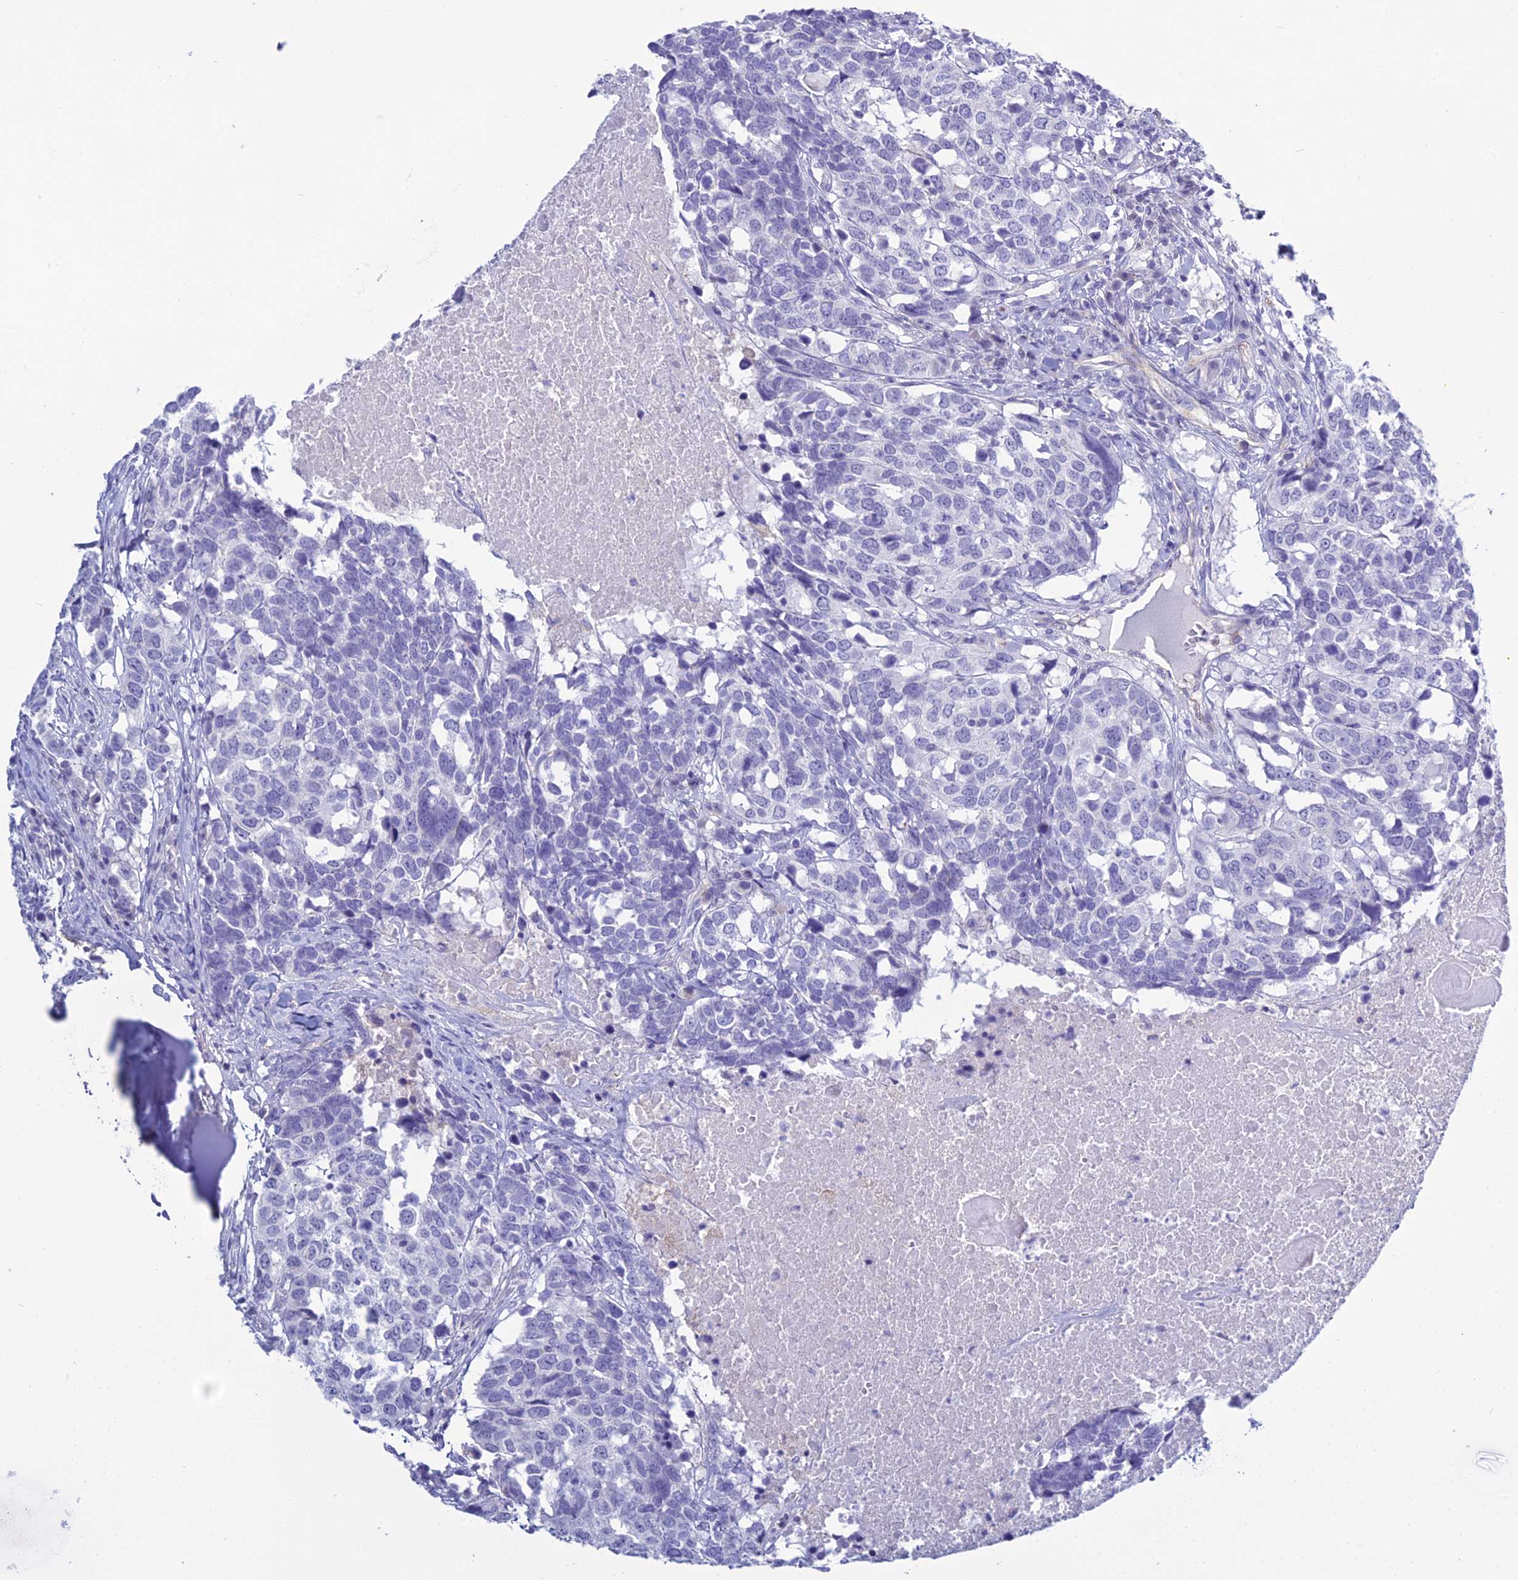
{"staining": {"intensity": "negative", "quantity": "none", "location": "none"}, "tissue": "head and neck cancer", "cell_type": "Tumor cells", "image_type": "cancer", "snomed": [{"axis": "morphology", "description": "Squamous cell carcinoma, NOS"}, {"axis": "topography", "description": "Head-Neck"}], "caption": "The histopathology image shows no staining of tumor cells in head and neck cancer.", "gene": "ACE", "patient": {"sex": "male", "age": 66}}